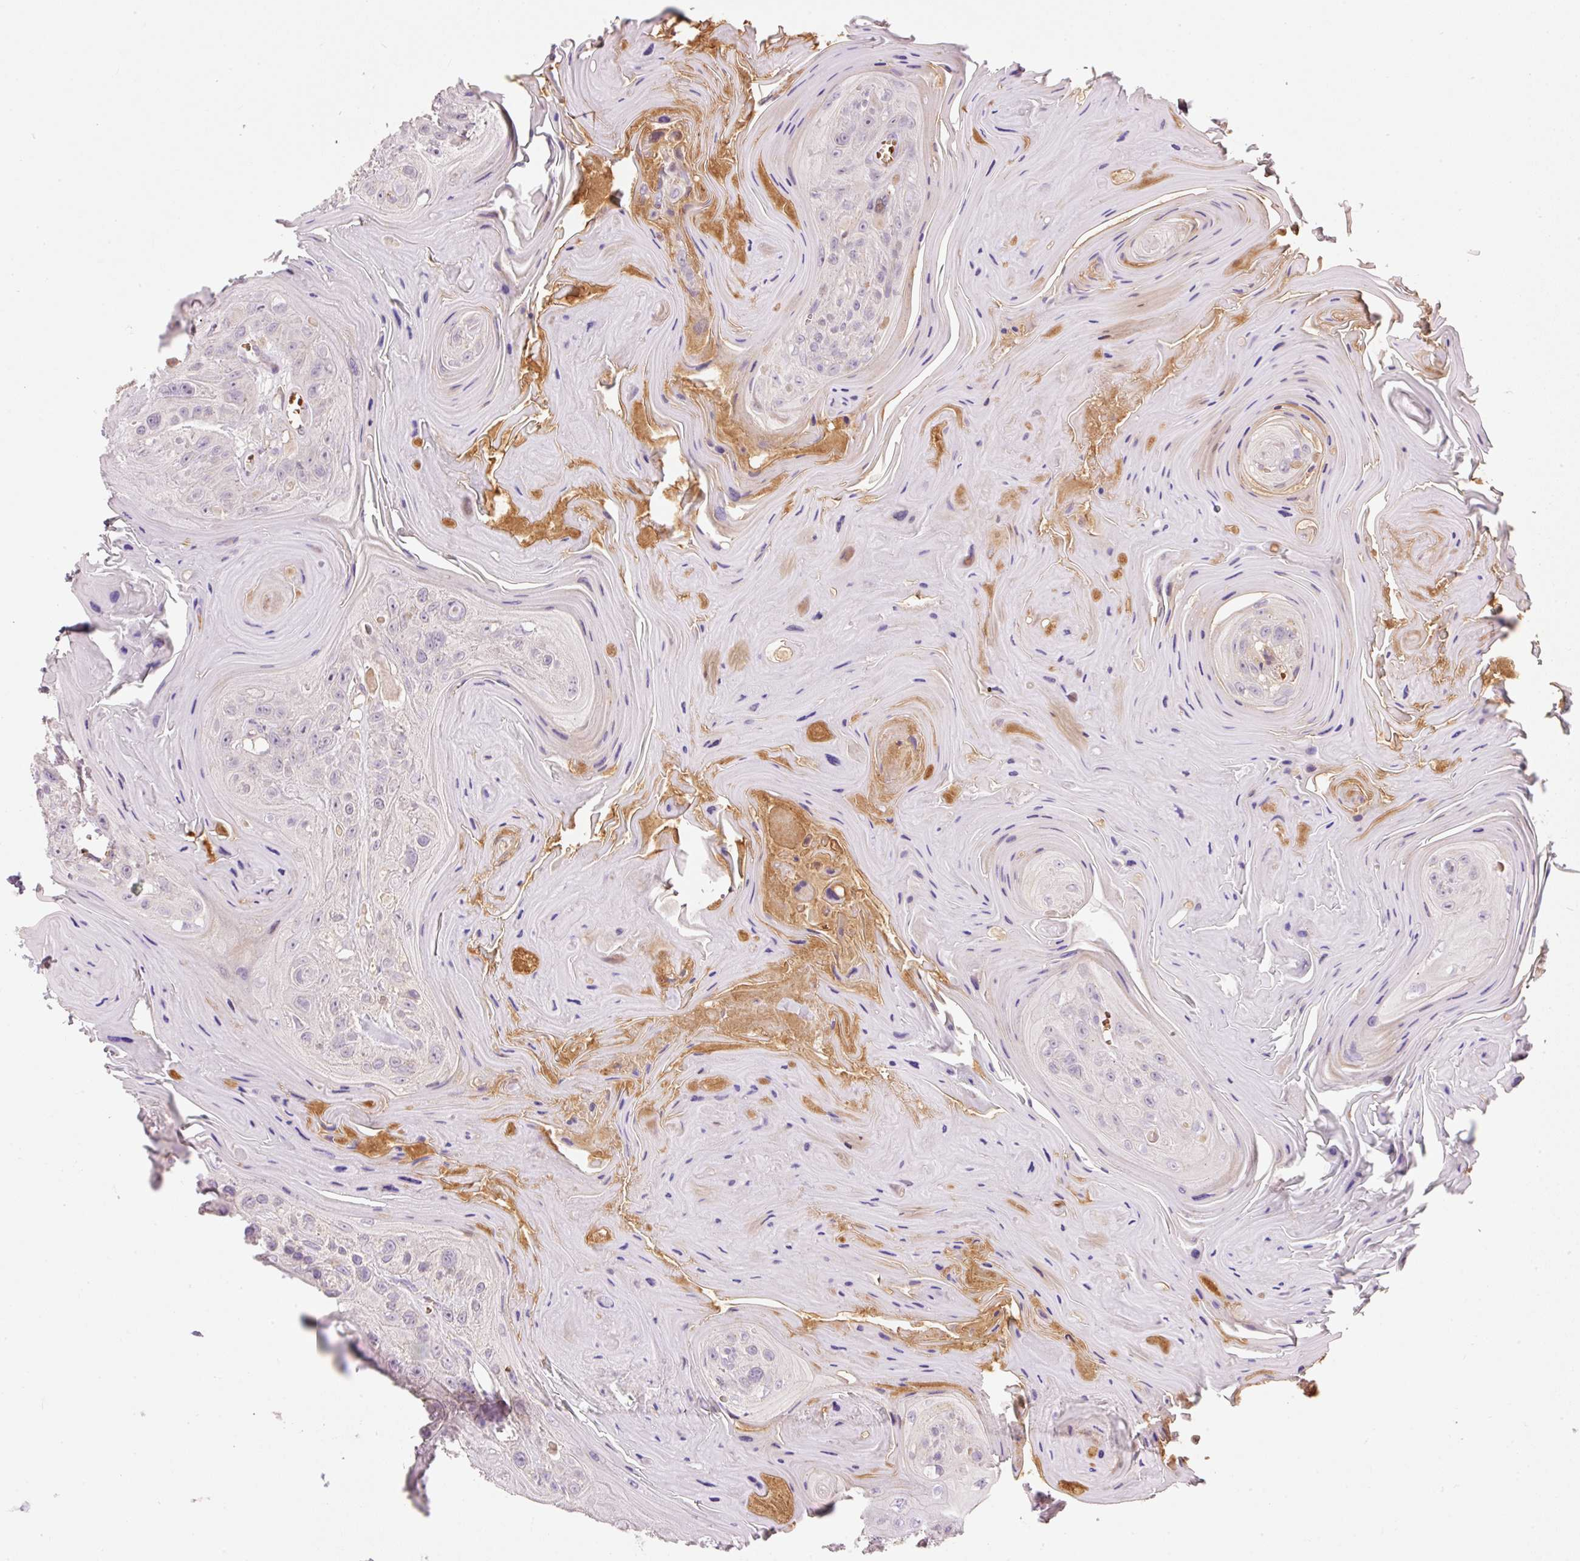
{"staining": {"intensity": "negative", "quantity": "none", "location": "none"}, "tissue": "head and neck cancer", "cell_type": "Tumor cells", "image_type": "cancer", "snomed": [{"axis": "morphology", "description": "Squamous cell carcinoma, NOS"}, {"axis": "topography", "description": "Head-Neck"}], "caption": "A photomicrograph of head and neck cancer stained for a protein shows no brown staining in tumor cells. The staining is performed using DAB brown chromogen with nuclei counter-stained in using hematoxylin.", "gene": "CMTM8", "patient": {"sex": "female", "age": 59}}